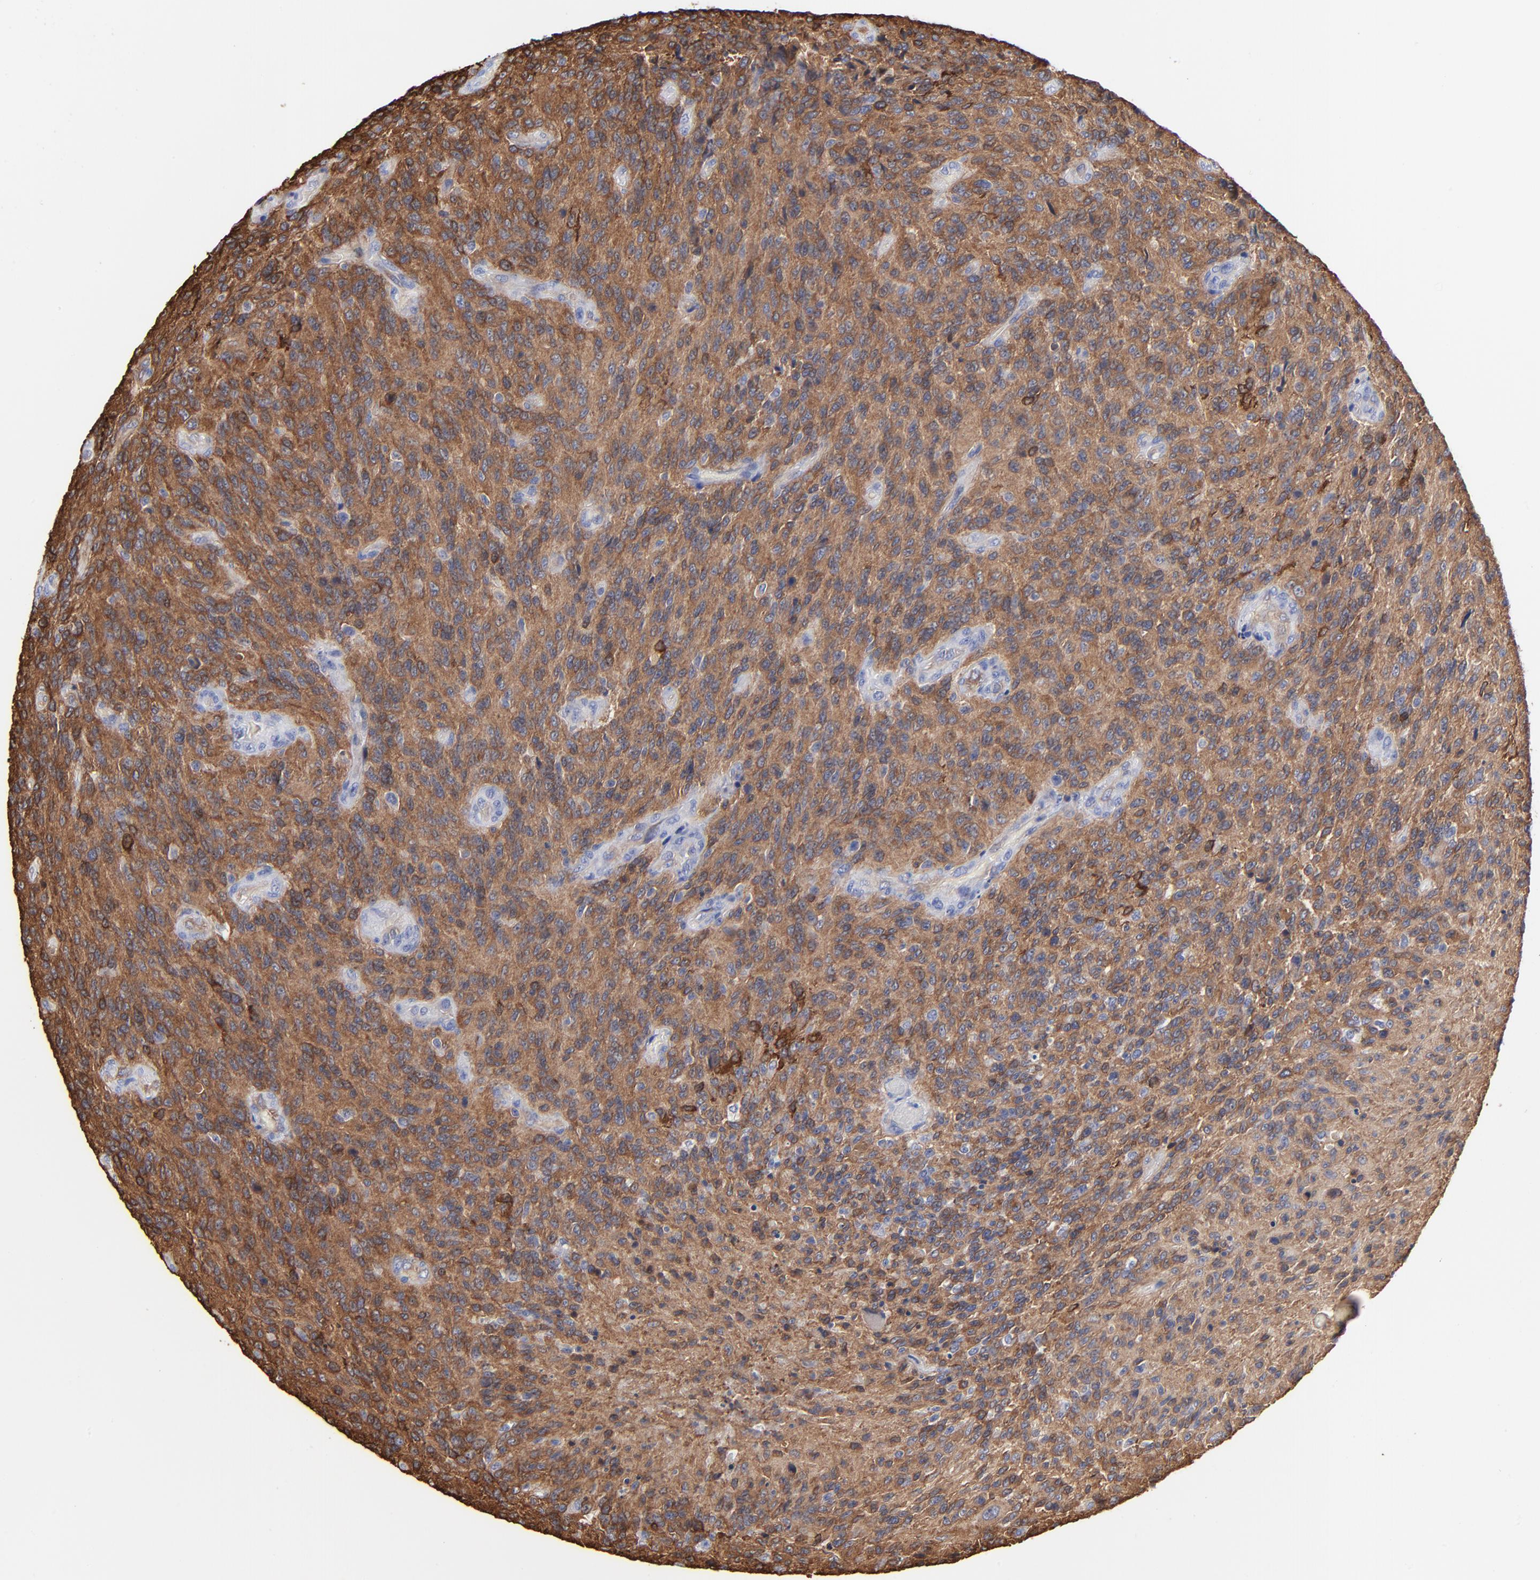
{"staining": {"intensity": "moderate", "quantity": ">75%", "location": "cytoplasmic/membranous"}, "tissue": "glioma", "cell_type": "Tumor cells", "image_type": "cancer", "snomed": [{"axis": "morphology", "description": "Normal tissue, NOS"}, {"axis": "morphology", "description": "Glioma, malignant, High grade"}, {"axis": "topography", "description": "Cerebral cortex"}], "caption": "Immunohistochemistry staining of glioma, which demonstrates medium levels of moderate cytoplasmic/membranous expression in about >75% of tumor cells indicating moderate cytoplasmic/membranous protein staining. The staining was performed using DAB (3,3'-diaminobenzidine) (brown) for protein detection and nuclei were counterstained in hematoxylin (blue).", "gene": "CILP", "patient": {"sex": "male", "age": 56}}